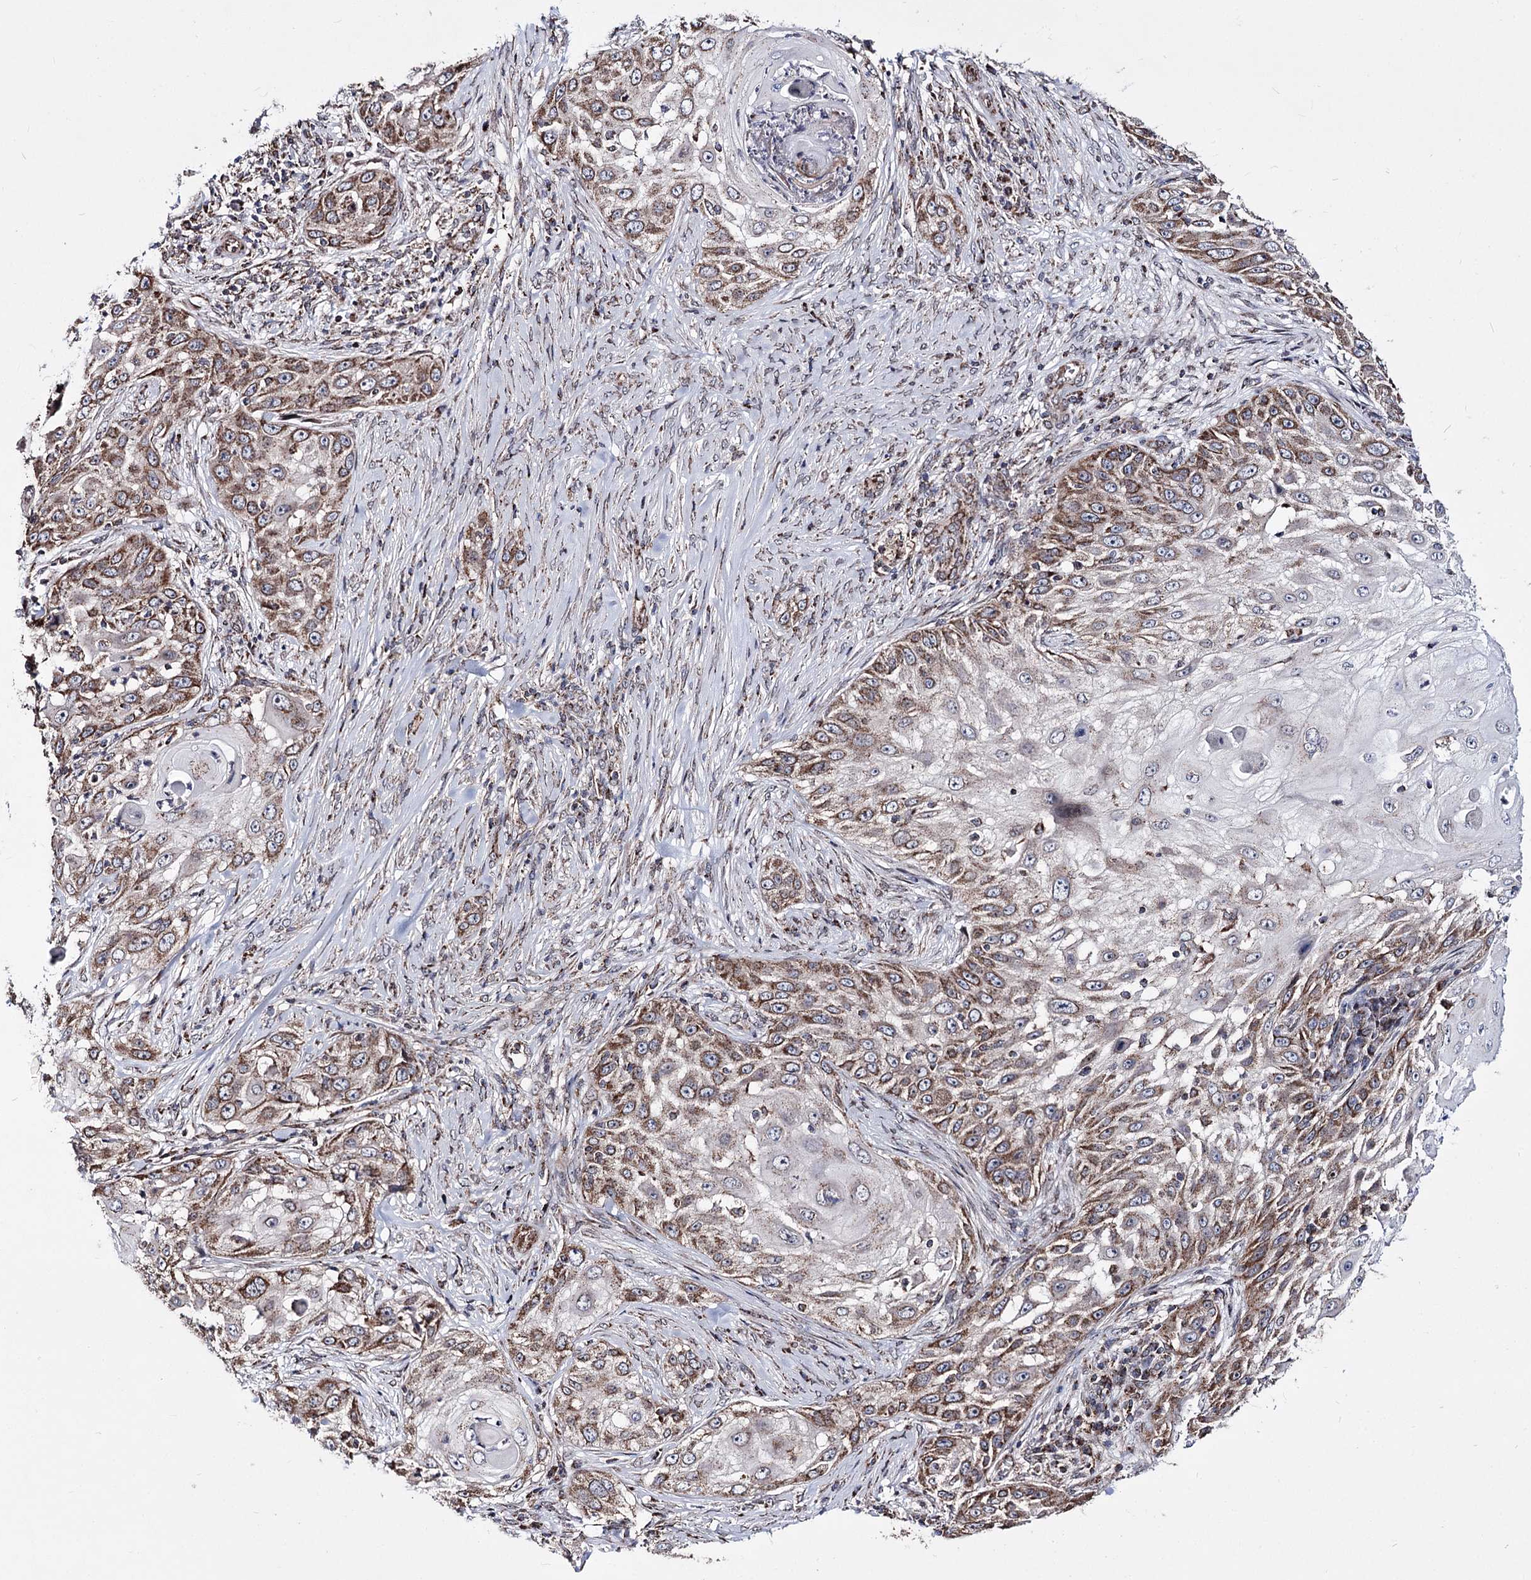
{"staining": {"intensity": "moderate", "quantity": ">75%", "location": "cytoplasmic/membranous"}, "tissue": "skin cancer", "cell_type": "Tumor cells", "image_type": "cancer", "snomed": [{"axis": "morphology", "description": "Squamous cell carcinoma, NOS"}, {"axis": "topography", "description": "Skin"}], "caption": "A medium amount of moderate cytoplasmic/membranous expression is seen in approximately >75% of tumor cells in skin cancer (squamous cell carcinoma) tissue. Using DAB (3,3'-diaminobenzidine) (brown) and hematoxylin (blue) stains, captured at high magnification using brightfield microscopy.", "gene": "CREB3L4", "patient": {"sex": "female", "age": 44}}